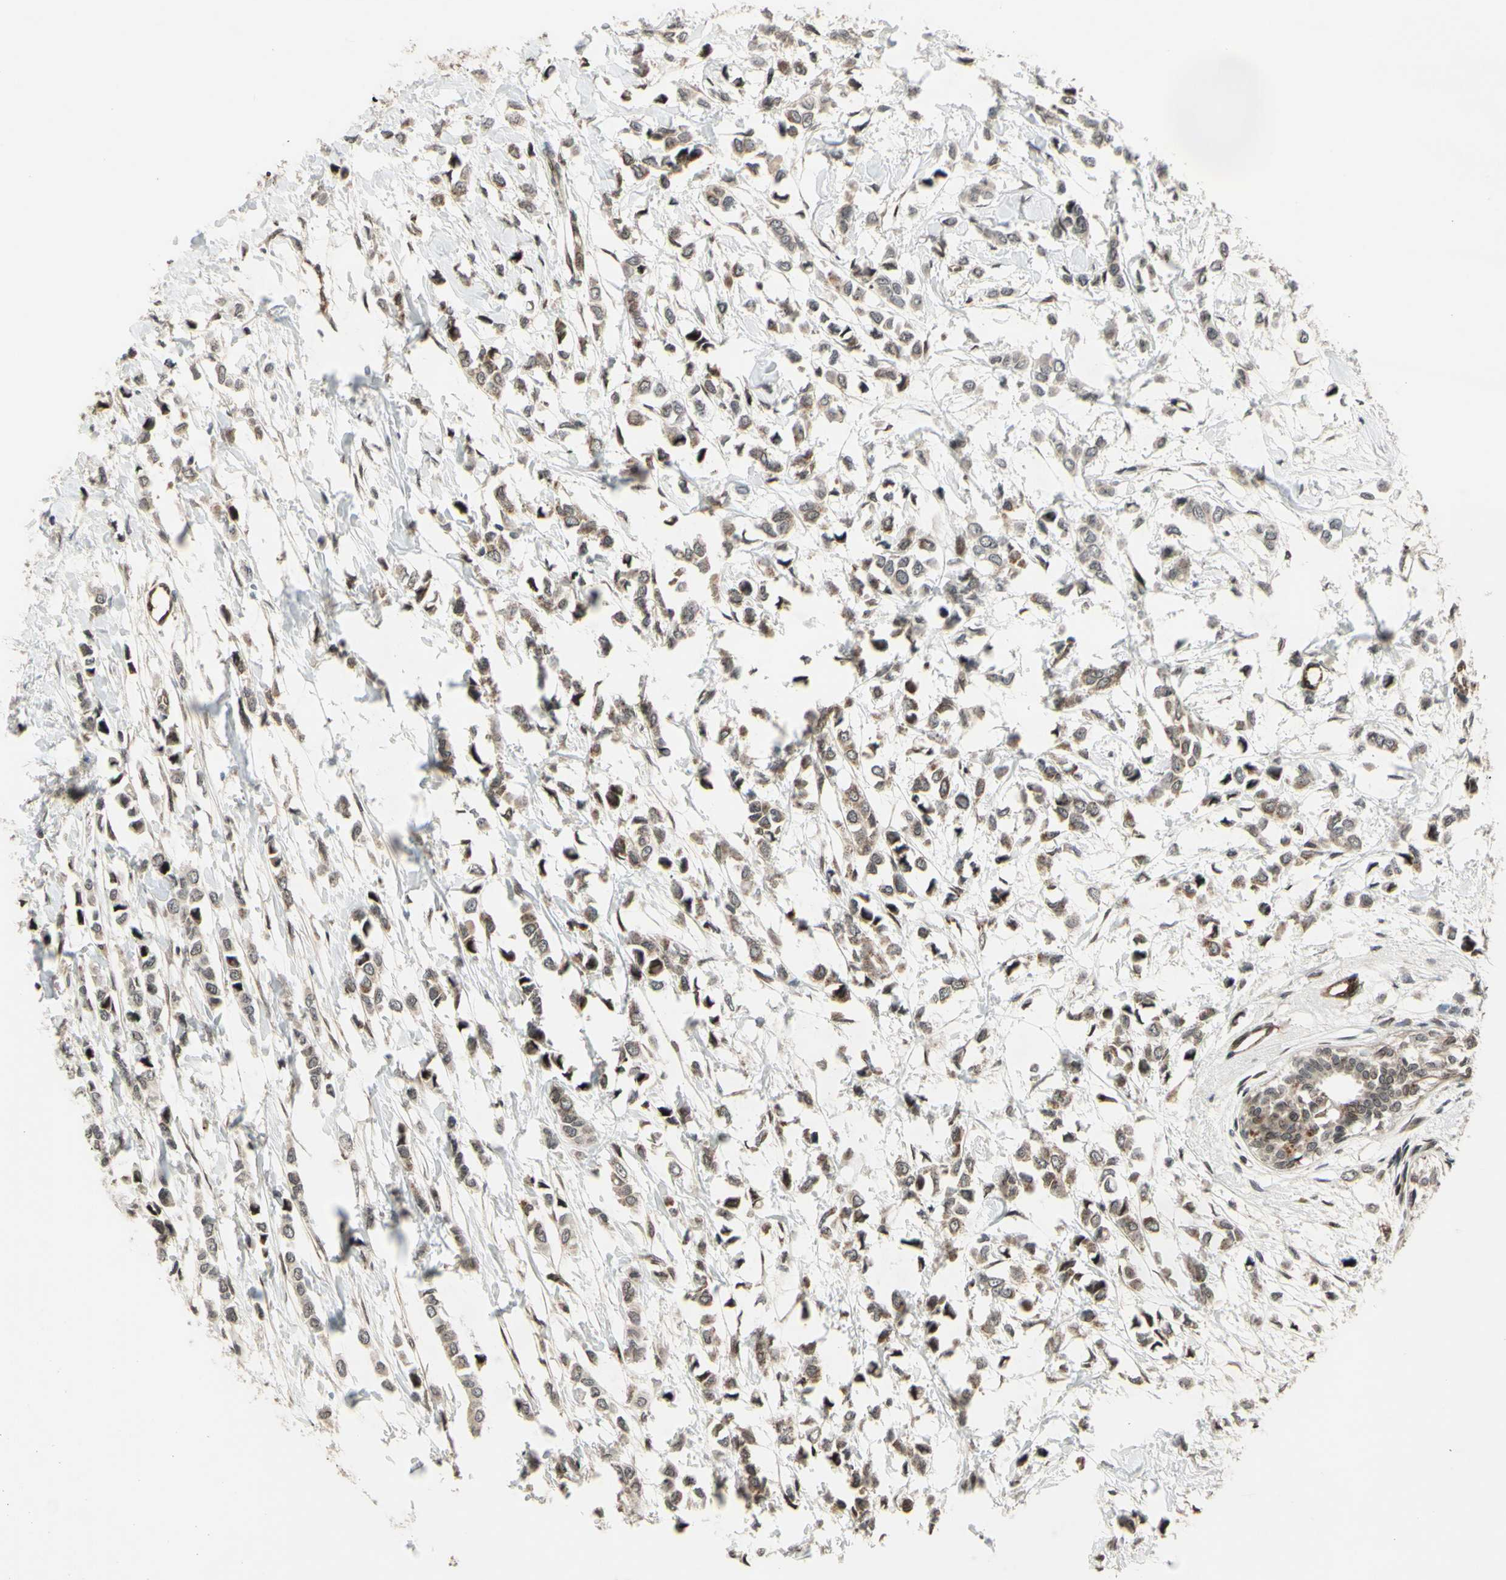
{"staining": {"intensity": "weak", "quantity": ">75%", "location": "cytoplasmic/membranous"}, "tissue": "breast cancer", "cell_type": "Tumor cells", "image_type": "cancer", "snomed": [{"axis": "morphology", "description": "Lobular carcinoma"}, {"axis": "topography", "description": "Breast"}], "caption": "Immunohistochemical staining of human breast cancer shows low levels of weak cytoplasmic/membranous protein positivity in approximately >75% of tumor cells.", "gene": "MLF2", "patient": {"sex": "female", "age": 51}}